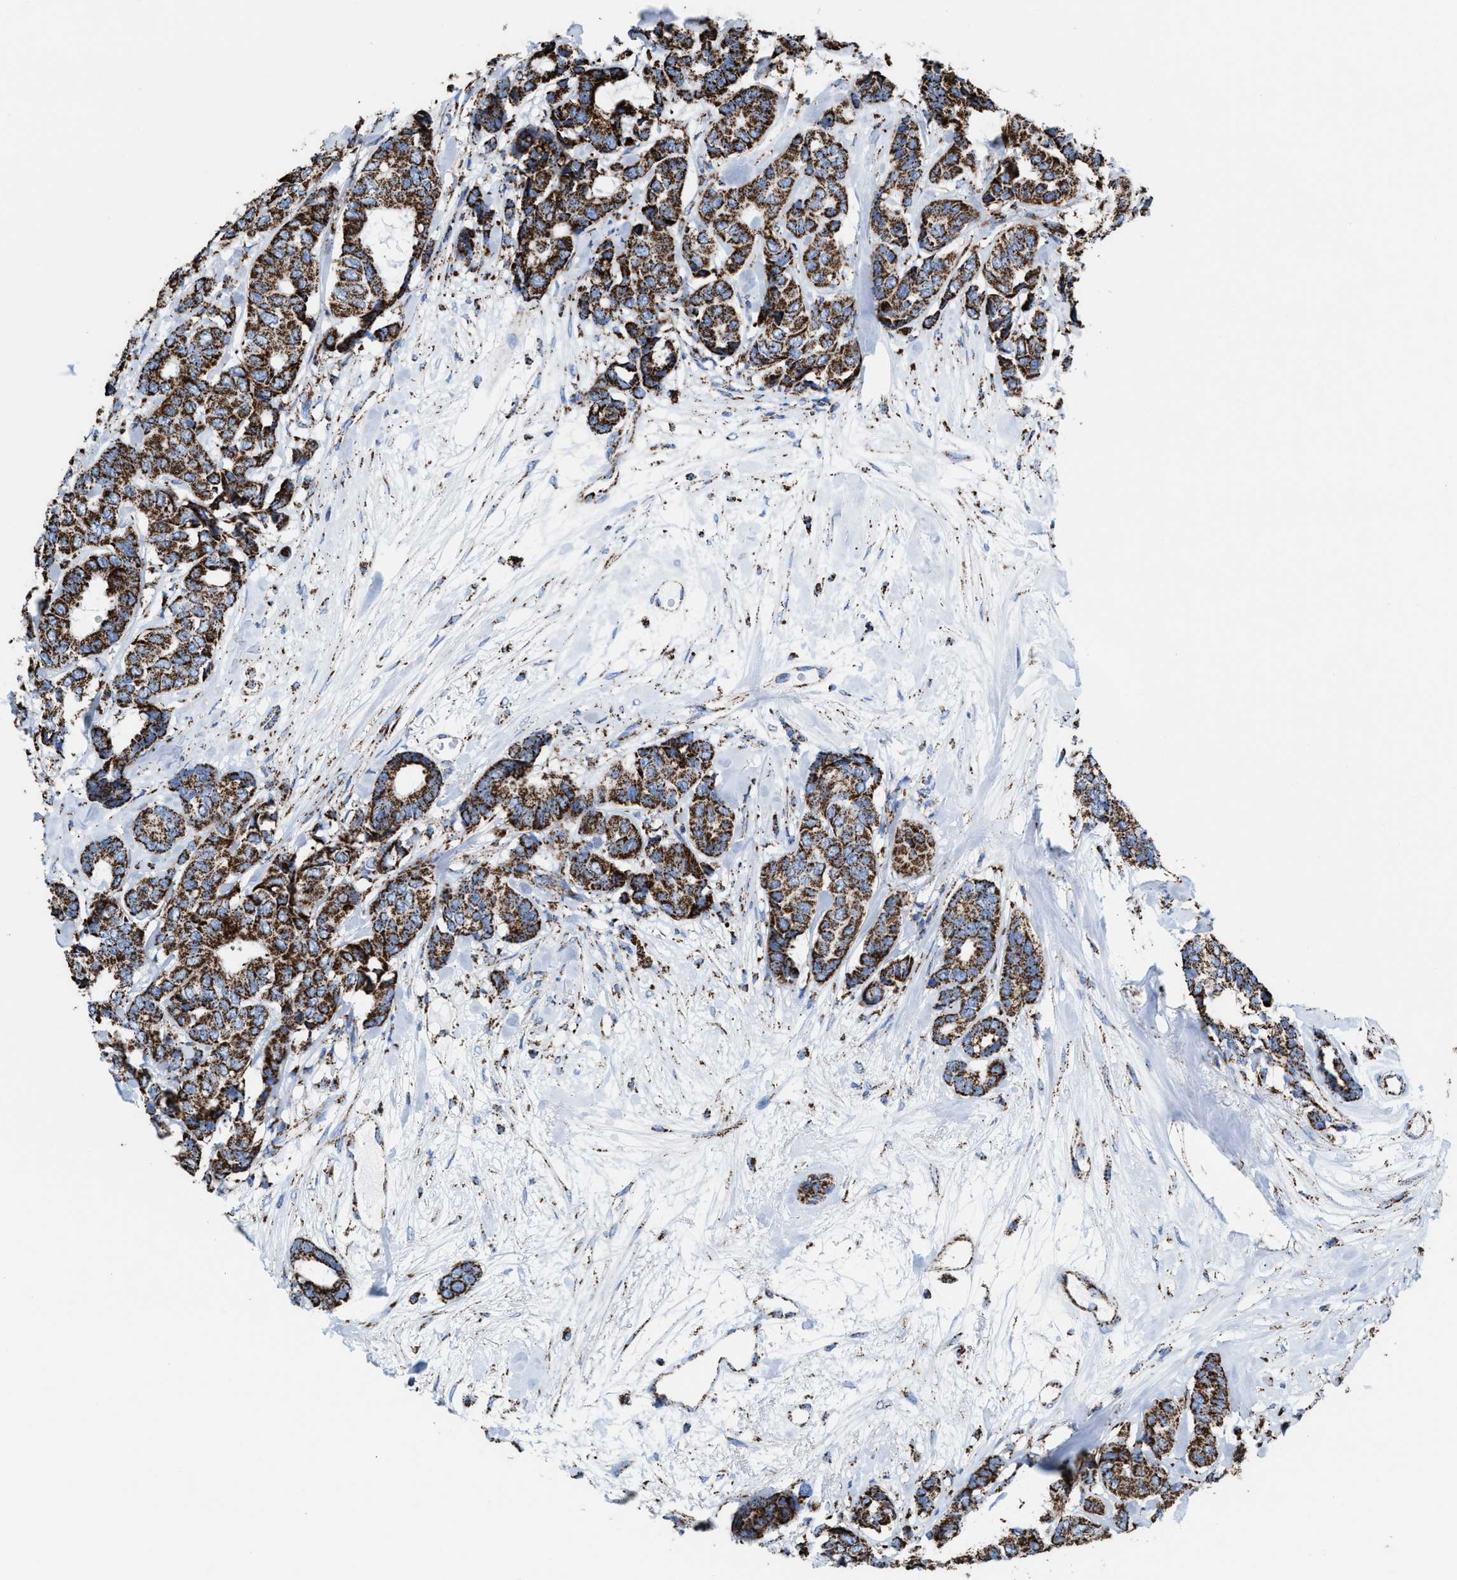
{"staining": {"intensity": "strong", "quantity": ">75%", "location": "cytoplasmic/membranous"}, "tissue": "breast cancer", "cell_type": "Tumor cells", "image_type": "cancer", "snomed": [{"axis": "morphology", "description": "Duct carcinoma"}, {"axis": "topography", "description": "Breast"}], "caption": "Immunohistochemical staining of breast cancer shows high levels of strong cytoplasmic/membranous staining in approximately >75% of tumor cells.", "gene": "ECHS1", "patient": {"sex": "female", "age": 87}}